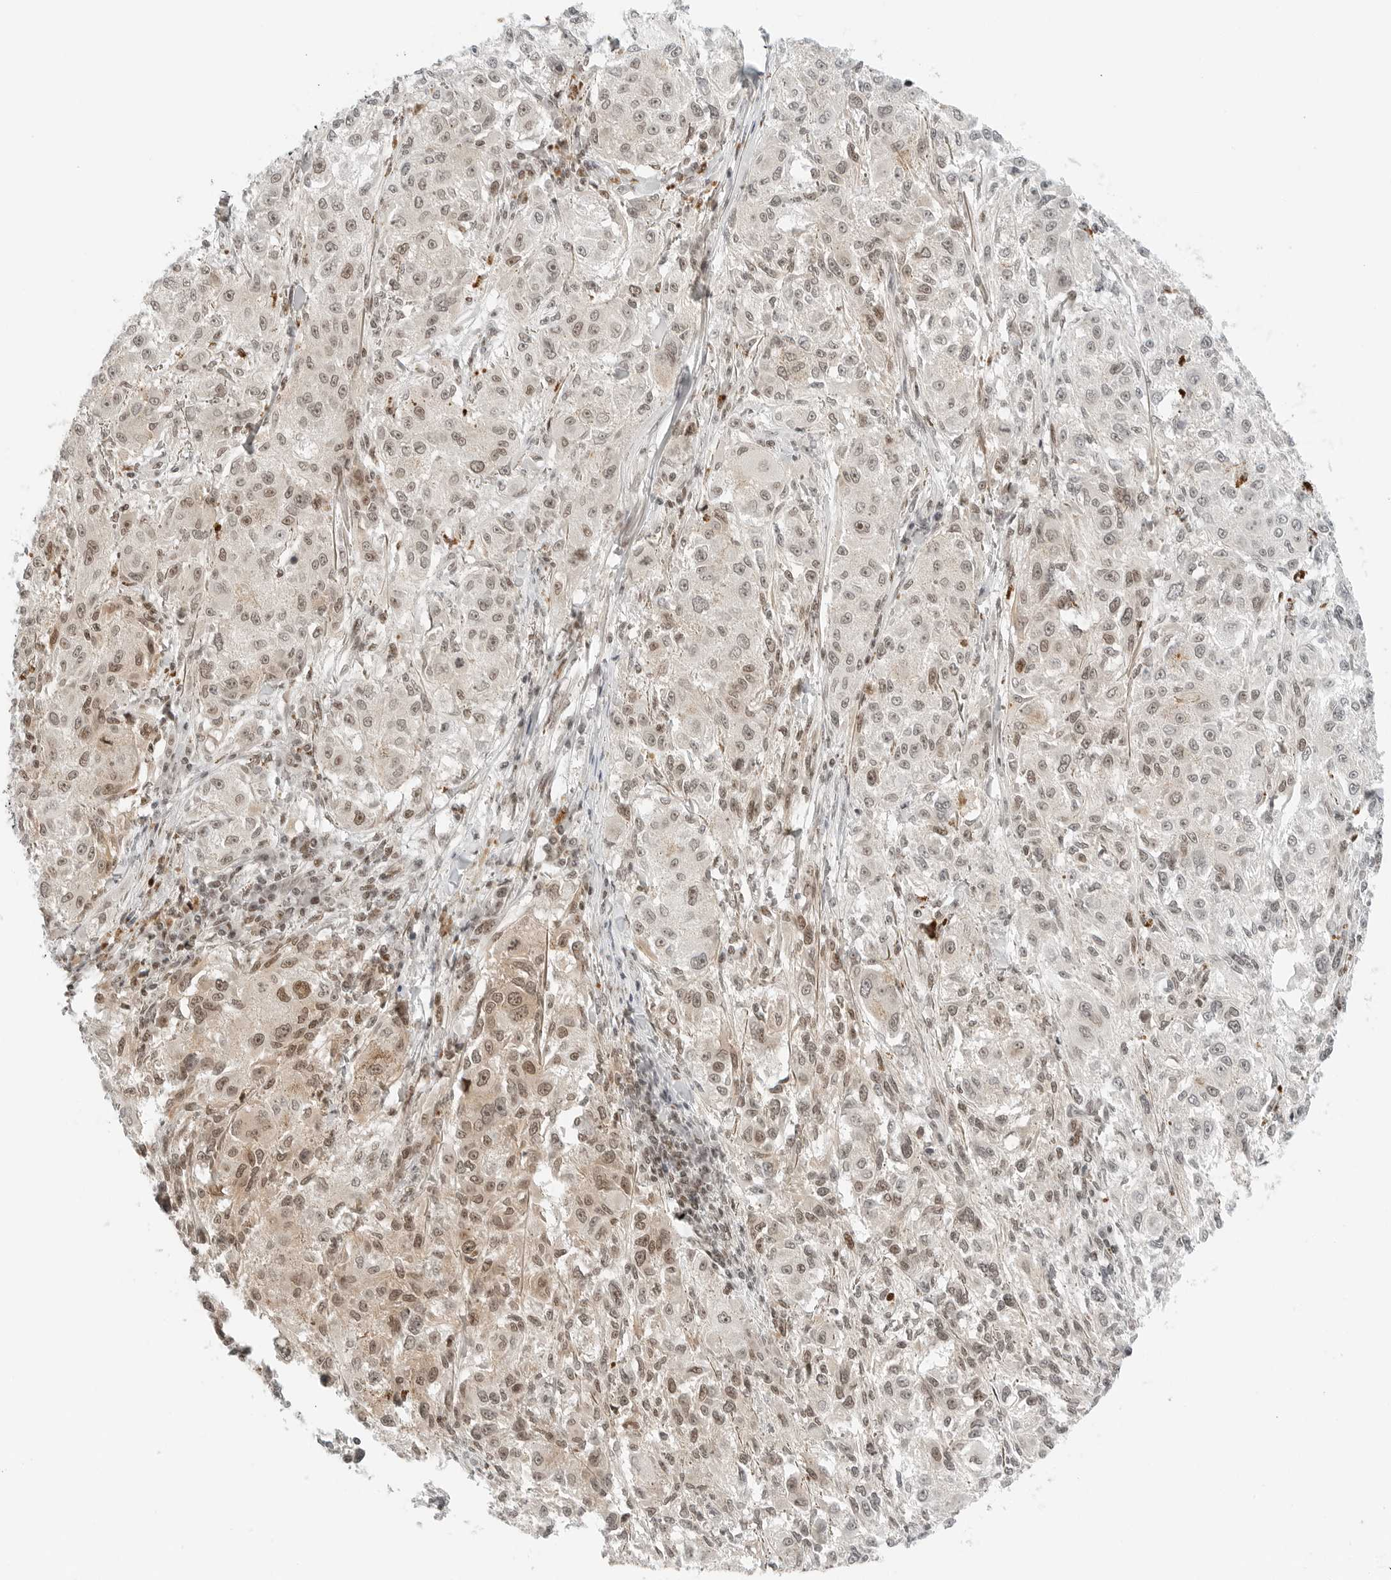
{"staining": {"intensity": "moderate", "quantity": "25%-75%", "location": "nuclear"}, "tissue": "melanoma", "cell_type": "Tumor cells", "image_type": "cancer", "snomed": [{"axis": "morphology", "description": "Necrosis, NOS"}, {"axis": "morphology", "description": "Malignant melanoma, NOS"}, {"axis": "topography", "description": "Skin"}], "caption": "Moderate nuclear positivity is seen in about 25%-75% of tumor cells in melanoma.", "gene": "CRTC2", "patient": {"sex": "female", "age": 87}}